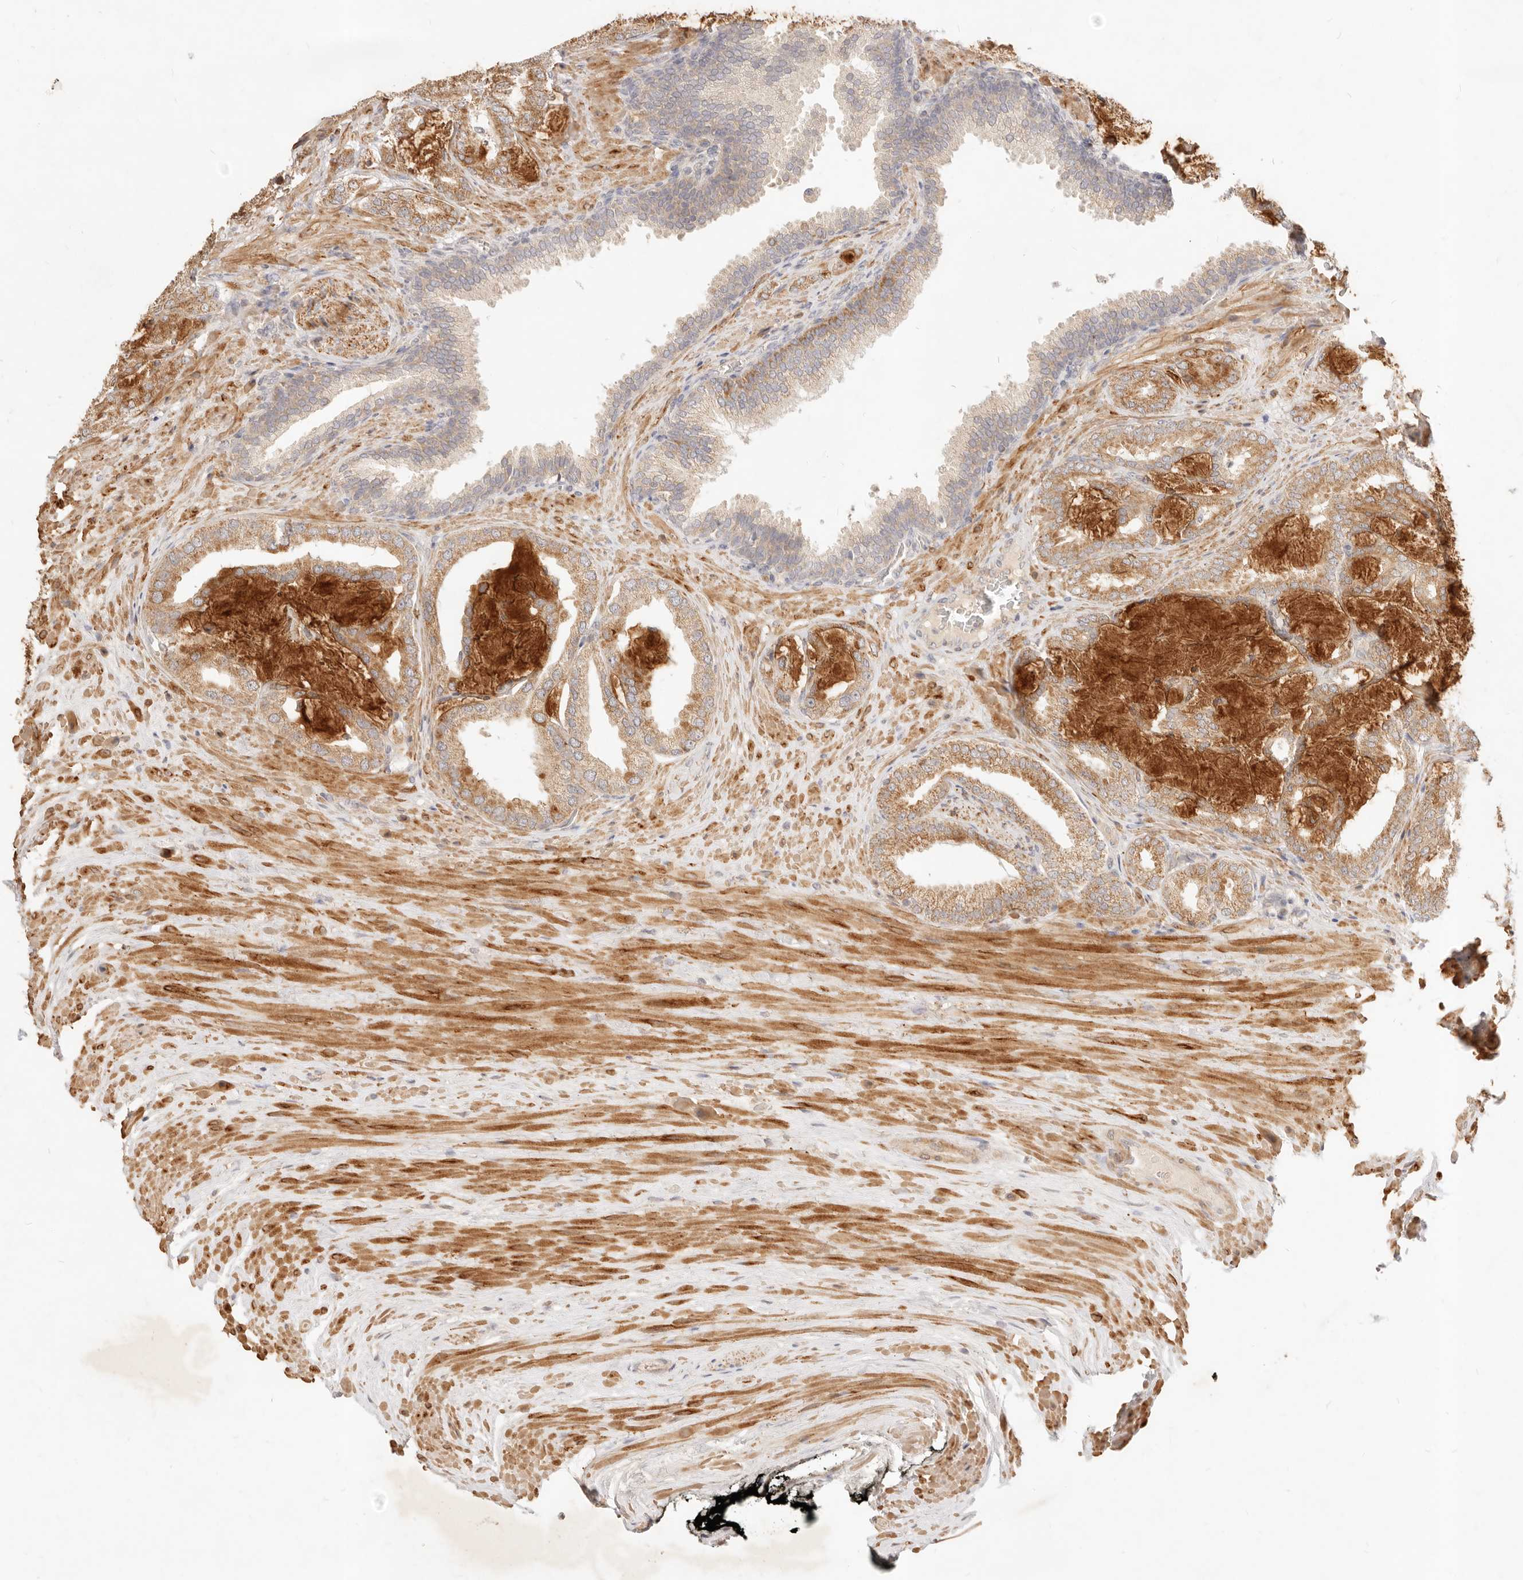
{"staining": {"intensity": "moderate", "quantity": ">75%", "location": "cytoplasmic/membranous"}, "tissue": "prostate cancer", "cell_type": "Tumor cells", "image_type": "cancer", "snomed": [{"axis": "morphology", "description": "Adenocarcinoma, Low grade"}, {"axis": "topography", "description": "Prostate"}], "caption": "IHC histopathology image of neoplastic tissue: prostate cancer stained using immunohistochemistry (IHC) shows medium levels of moderate protein expression localized specifically in the cytoplasmic/membranous of tumor cells, appearing as a cytoplasmic/membranous brown color.", "gene": "RUBCNL", "patient": {"sex": "male", "age": 71}}